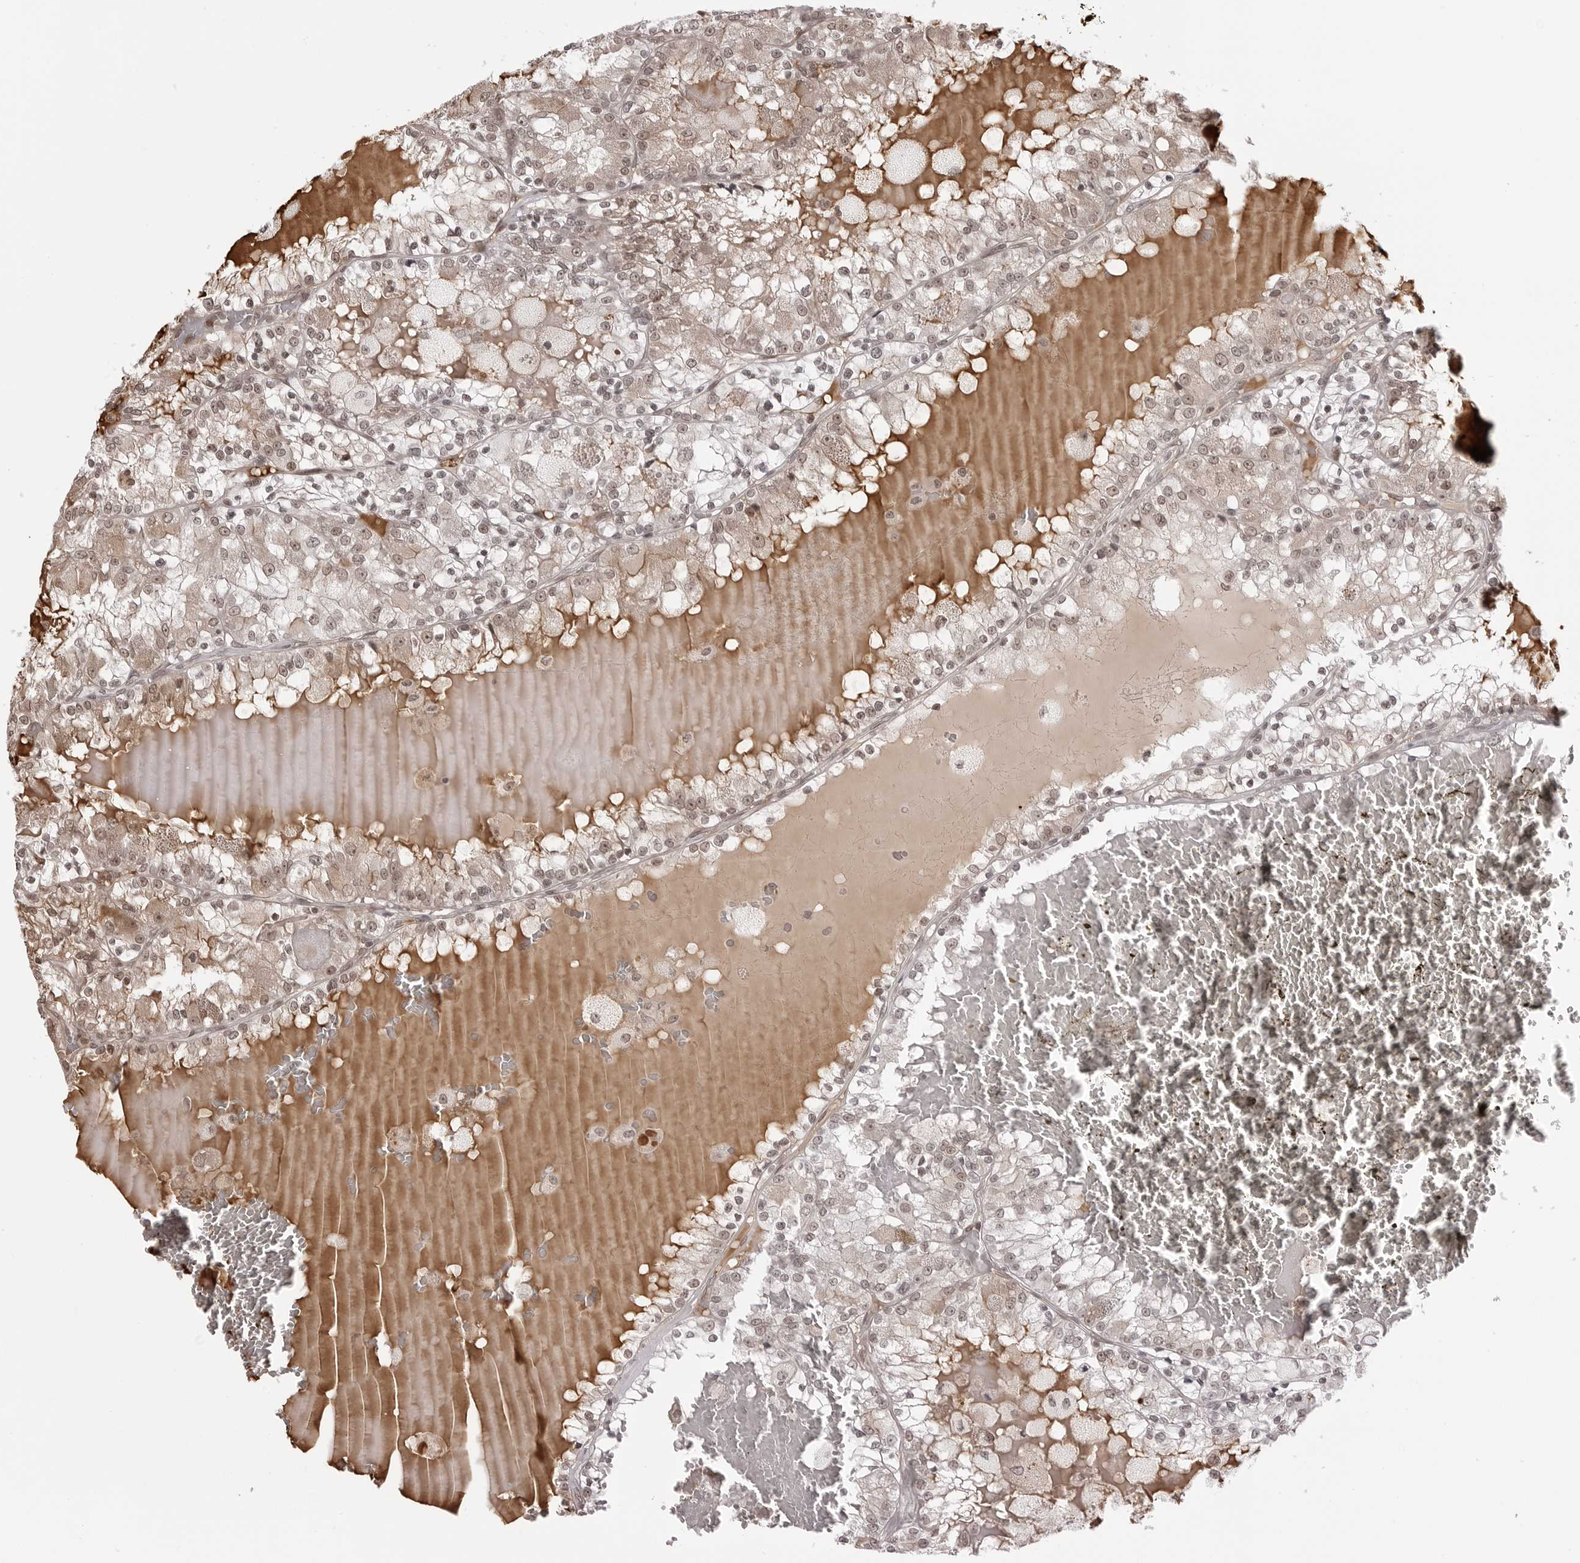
{"staining": {"intensity": "moderate", "quantity": "25%-75%", "location": "cytoplasmic/membranous,nuclear"}, "tissue": "renal cancer", "cell_type": "Tumor cells", "image_type": "cancer", "snomed": [{"axis": "morphology", "description": "Adenocarcinoma, NOS"}, {"axis": "topography", "description": "Kidney"}], "caption": "IHC photomicrograph of renal cancer (adenocarcinoma) stained for a protein (brown), which exhibits medium levels of moderate cytoplasmic/membranous and nuclear staining in about 25%-75% of tumor cells.", "gene": "PHF3", "patient": {"sex": "female", "age": 56}}